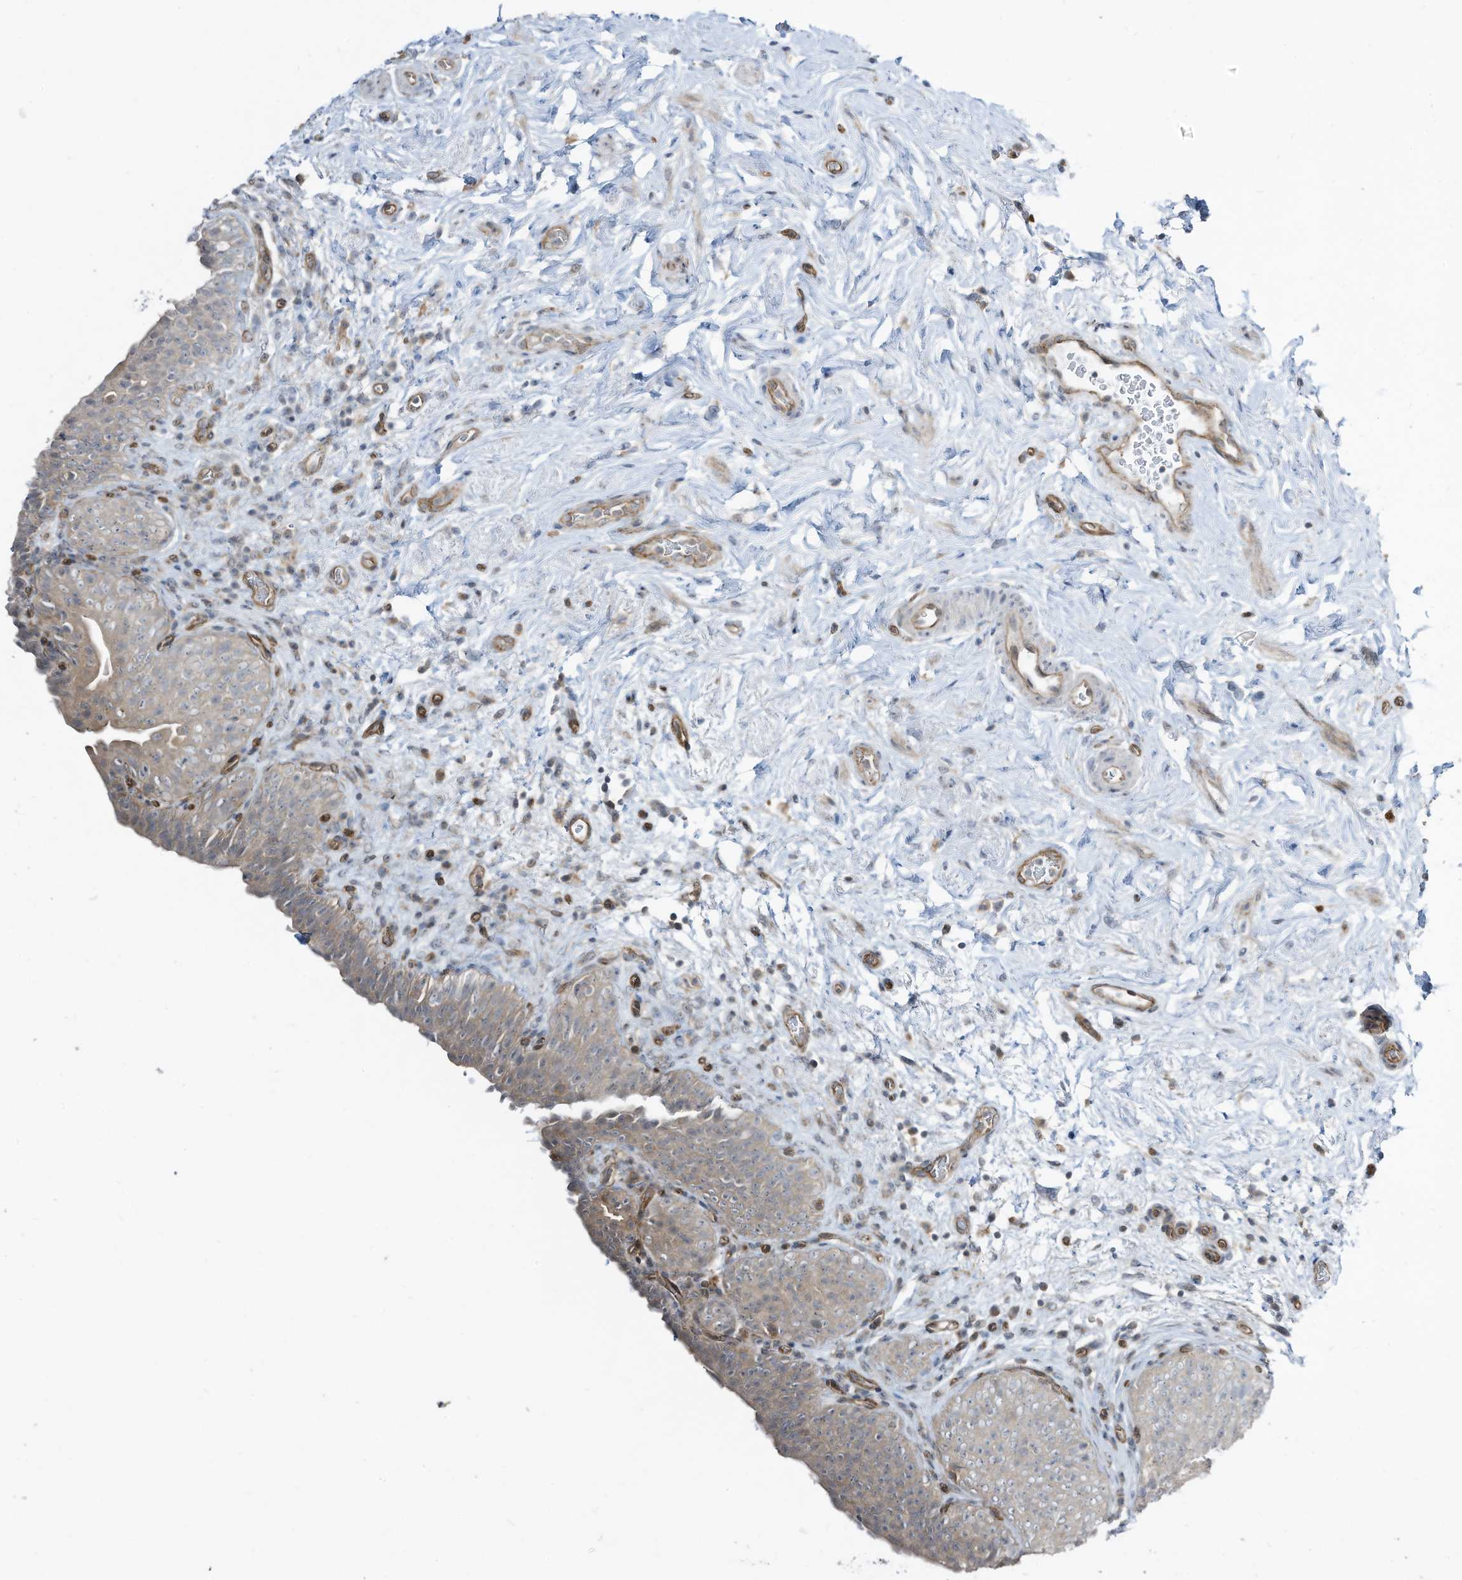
{"staining": {"intensity": "weak", "quantity": "<25%", "location": "cytoplasmic/membranous"}, "tissue": "urinary bladder", "cell_type": "Urothelial cells", "image_type": "normal", "snomed": [{"axis": "morphology", "description": "Normal tissue, NOS"}, {"axis": "topography", "description": "Urinary bladder"}], "caption": "Immunohistochemical staining of benign urinary bladder shows no significant positivity in urothelial cells. (Immunohistochemistry, brightfield microscopy, high magnification).", "gene": "DZIP3", "patient": {"sex": "male", "age": 83}}